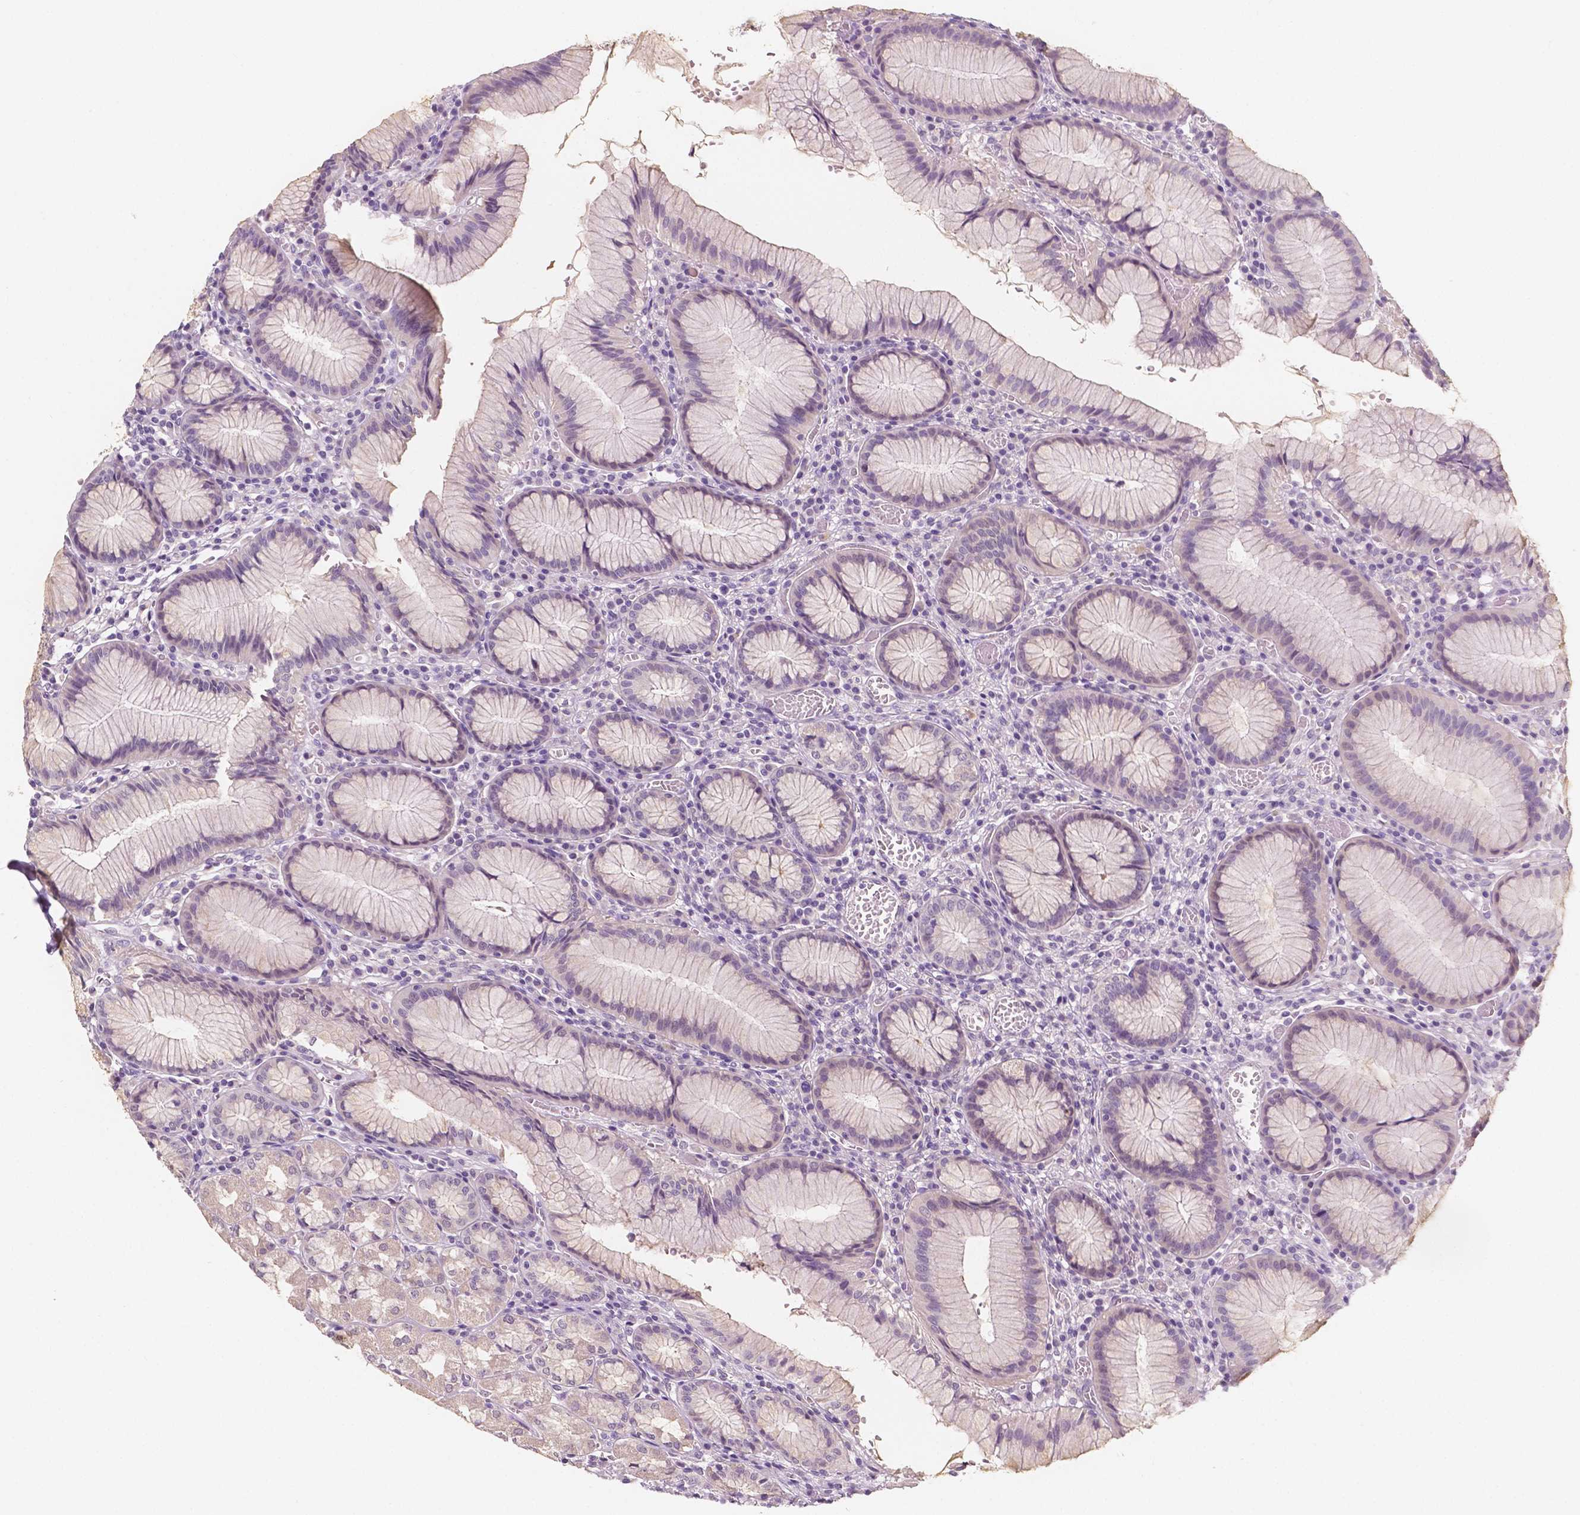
{"staining": {"intensity": "weak", "quantity": "<25%", "location": "cytoplasmic/membranous"}, "tissue": "stomach", "cell_type": "Glandular cells", "image_type": "normal", "snomed": [{"axis": "morphology", "description": "Normal tissue, NOS"}, {"axis": "topography", "description": "Stomach"}], "caption": "The IHC histopathology image has no significant staining in glandular cells of stomach.", "gene": "TAL1", "patient": {"sex": "male", "age": 55}}